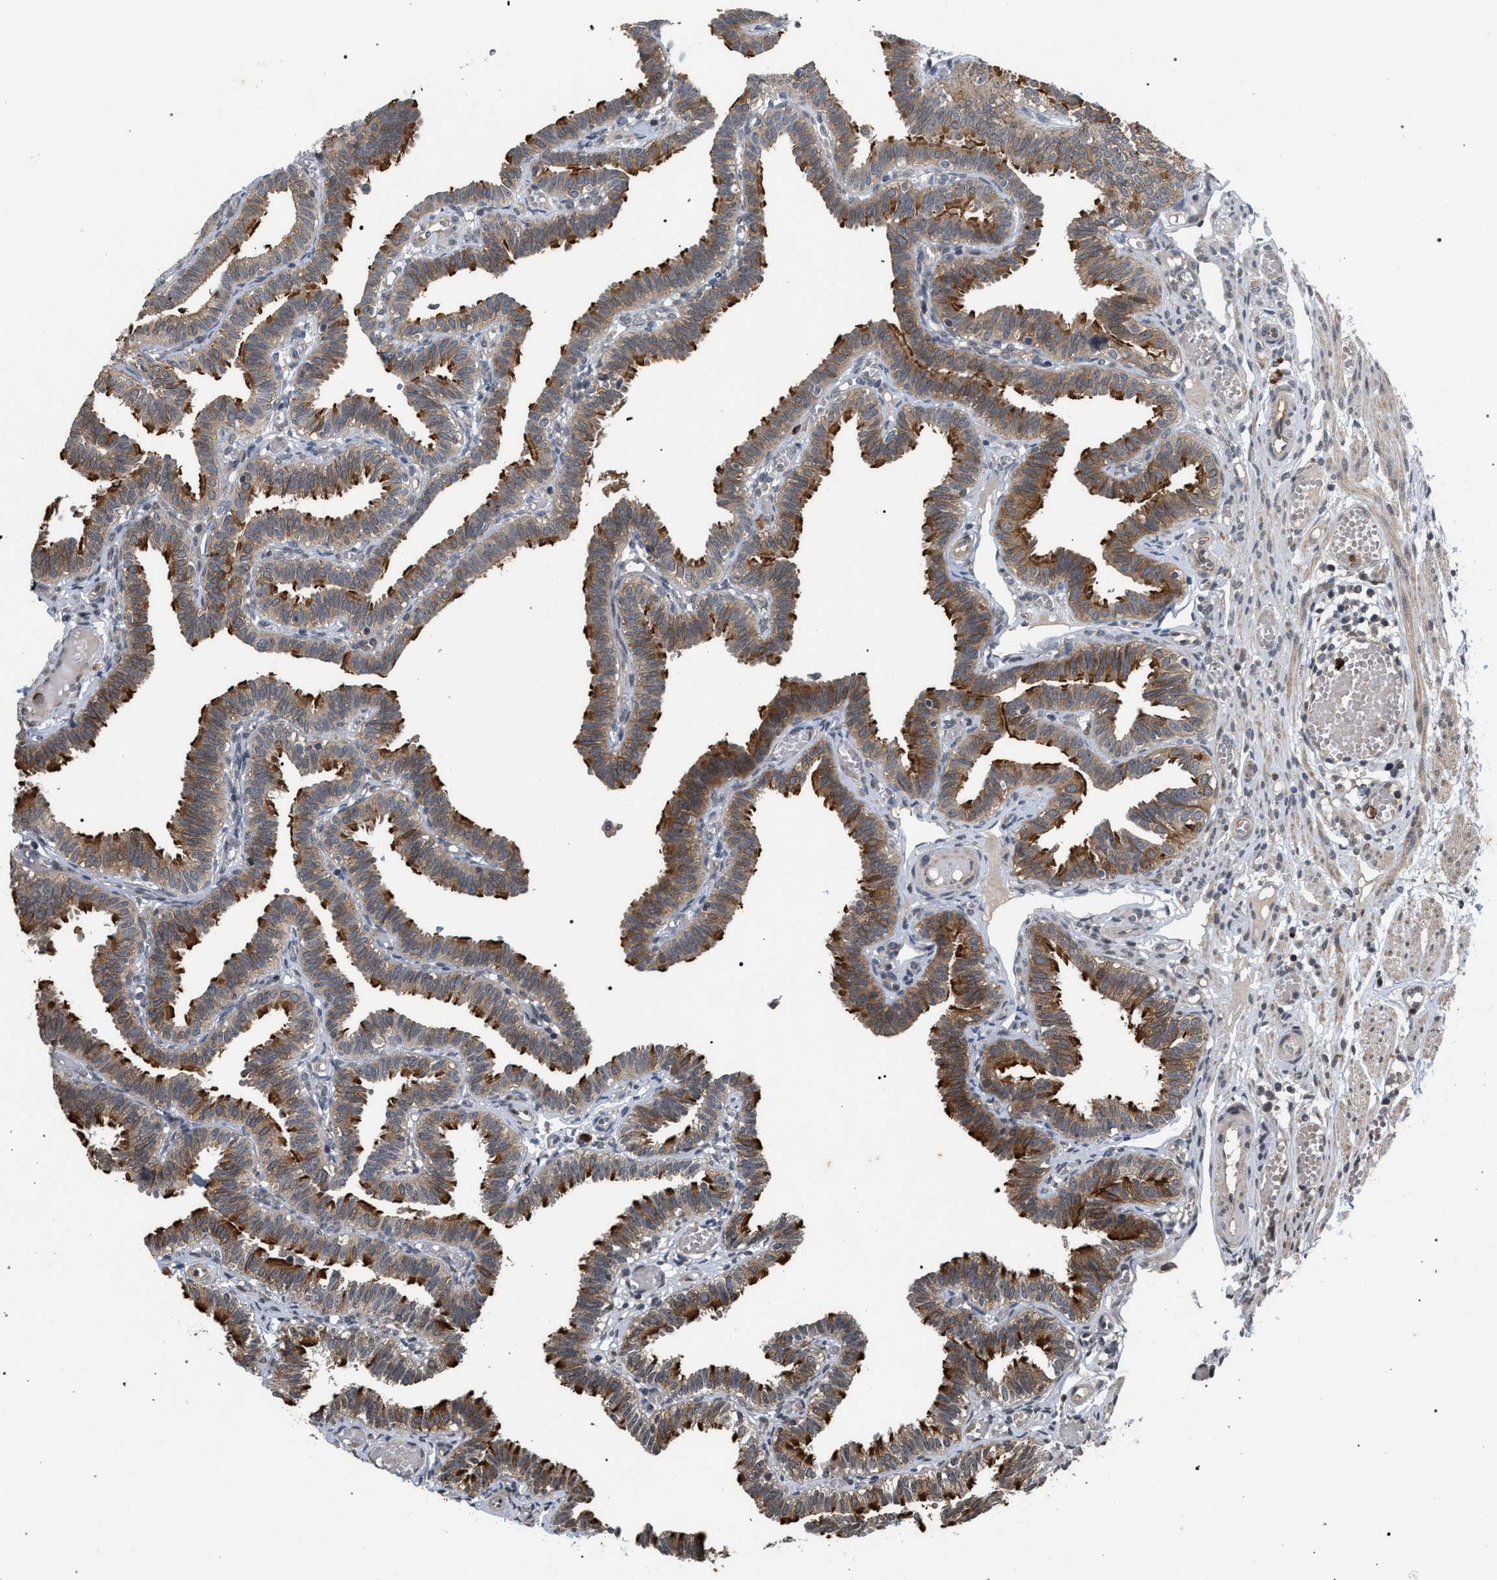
{"staining": {"intensity": "strong", "quantity": ">75%", "location": "cytoplasmic/membranous"}, "tissue": "fallopian tube", "cell_type": "Glandular cells", "image_type": "normal", "snomed": [{"axis": "morphology", "description": "Normal tissue, NOS"}, {"axis": "topography", "description": "Fallopian tube"}], "caption": "Protein expression analysis of unremarkable fallopian tube reveals strong cytoplasmic/membranous staining in about >75% of glandular cells.", "gene": "IRAK4", "patient": {"sex": "female", "age": 29}}